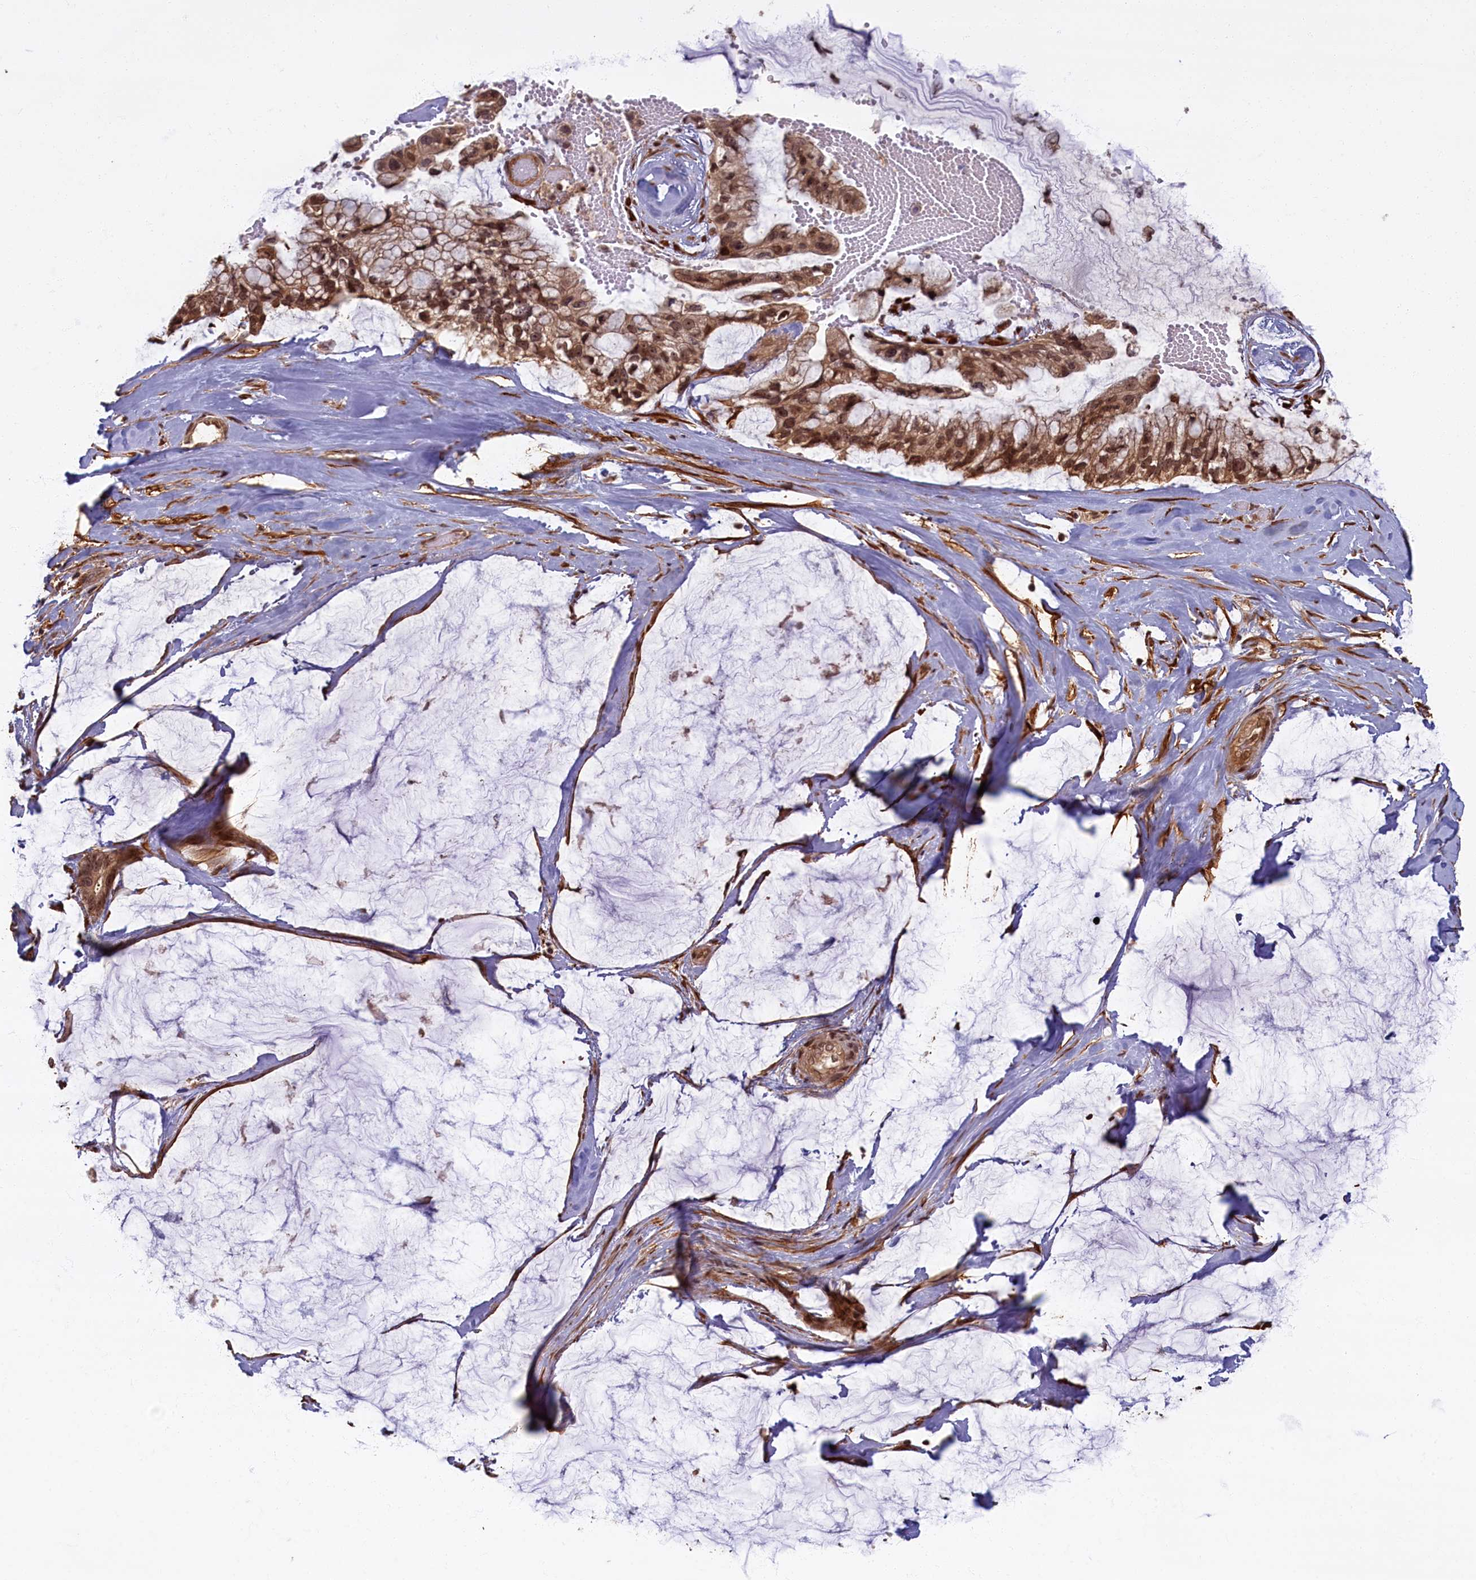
{"staining": {"intensity": "moderate", "quantity": ">75%", "location": "cytoplasmic/membranous,nuclear"}, "tissue": "ovarian cancer", "cell_type": "Tumor cells", "image_type": "cancer", "snomed": [{"axis": "morphology", "description": "Cystadenocarcinoma, mucinous, NOS"}, {"axis": "topography", "description": "Ovary"}], "caption": "This micrograph exhibits immunohistochemistry staining of human ovarian cancer, with medium moderate cytoplasmic/membranous and nuclear expression in about >75% of tumor cells.", "gene": "HIF3A", "patient": {"sex": "female", "age": 39}}